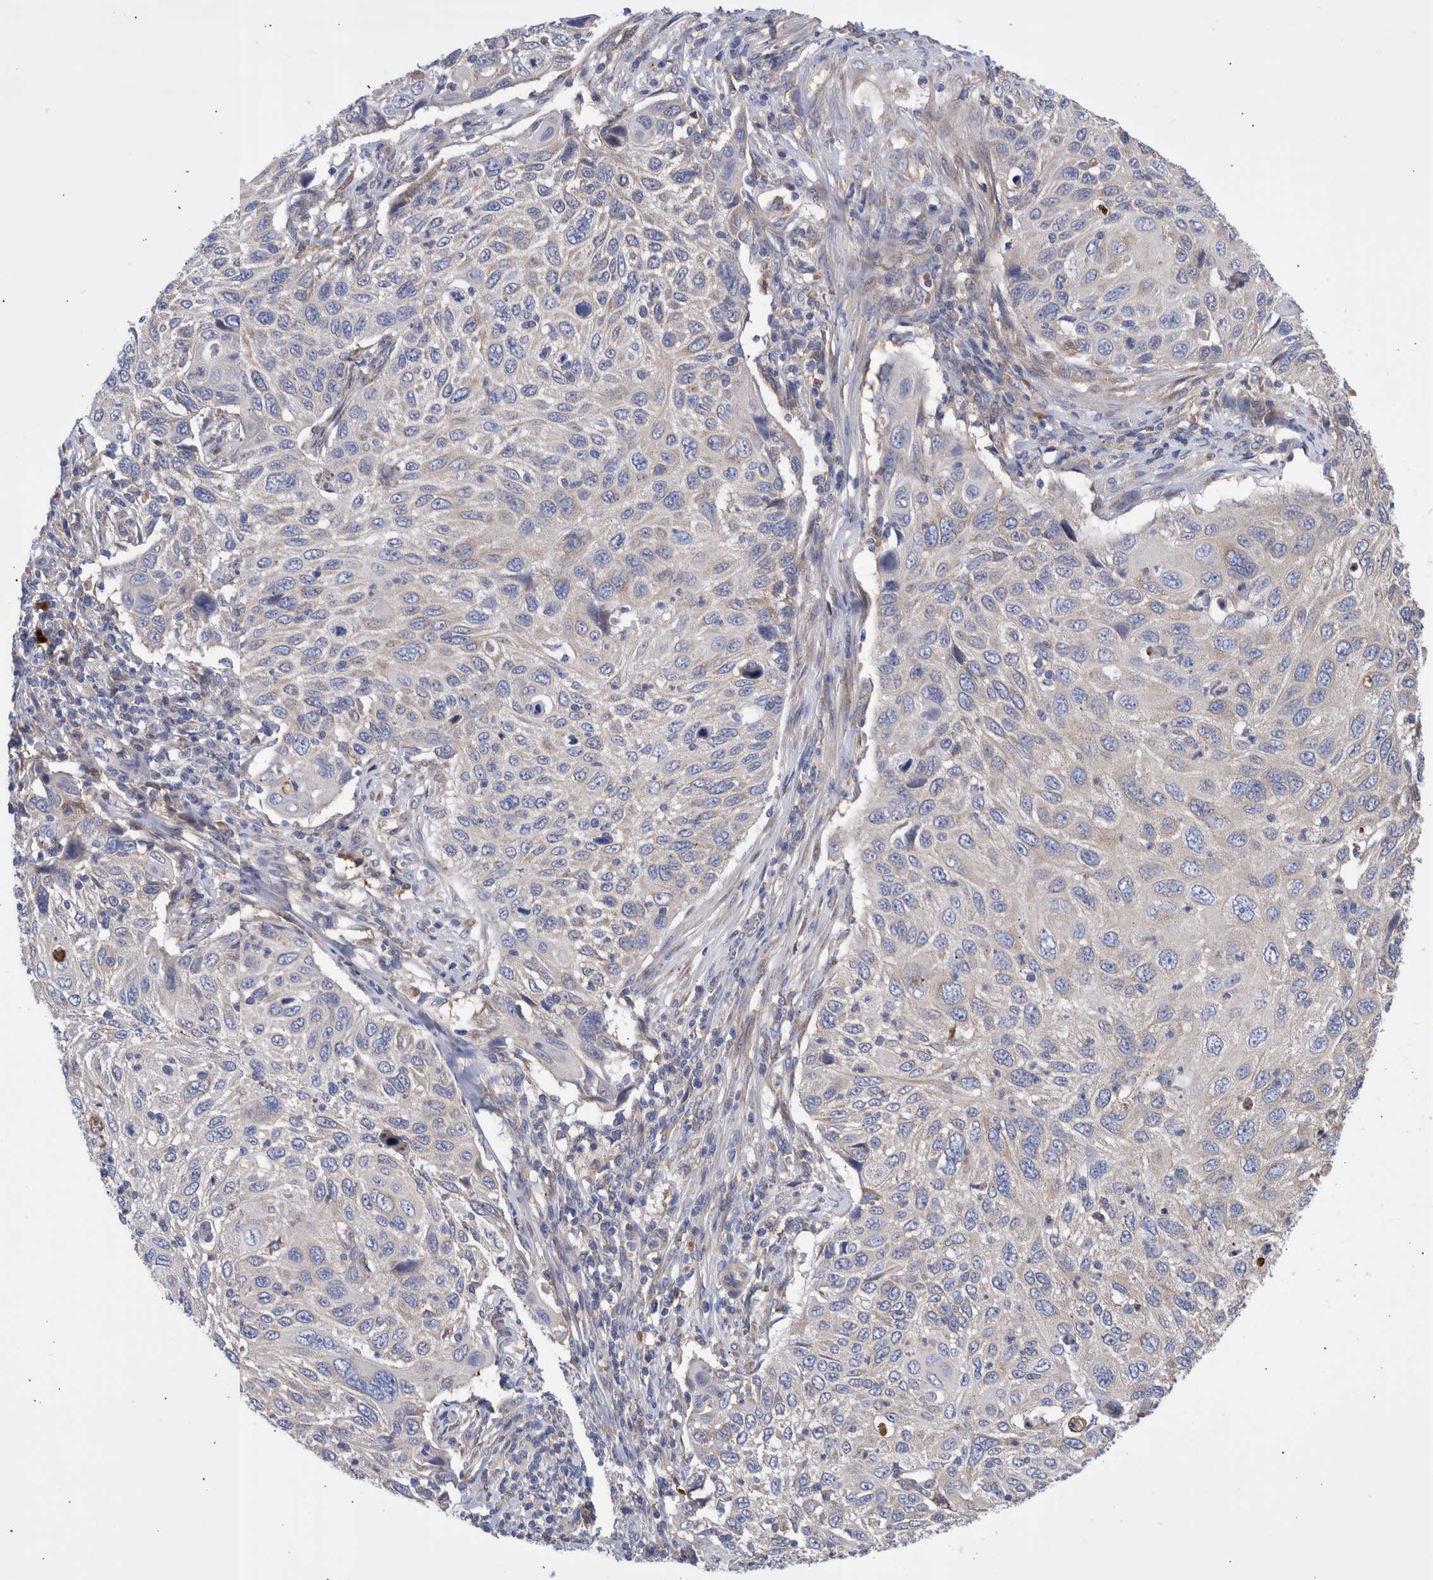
{"staining": {"intensity": "negative", "quantity": "none", "location": "none"}, "tissue": "cervical cancer", "cell_type": "Tumor cells", "image_type": "cancer", "snomed": [{"axis": "morphology", "description": "Squamous cell carcinoma, NOS"}, {"axis": "topography", "description": "Cervix"}], "caption": "A histopathology image of squamous cell carcinoma (cervical) stained for a protein displays no brown staining in tumor cells. (DAB immunohistochemistry (IHC) visualized using brightfield microscopy, high magnification).", "gene": "DLL4", "patient": {"sex": "female", "age": 70}}